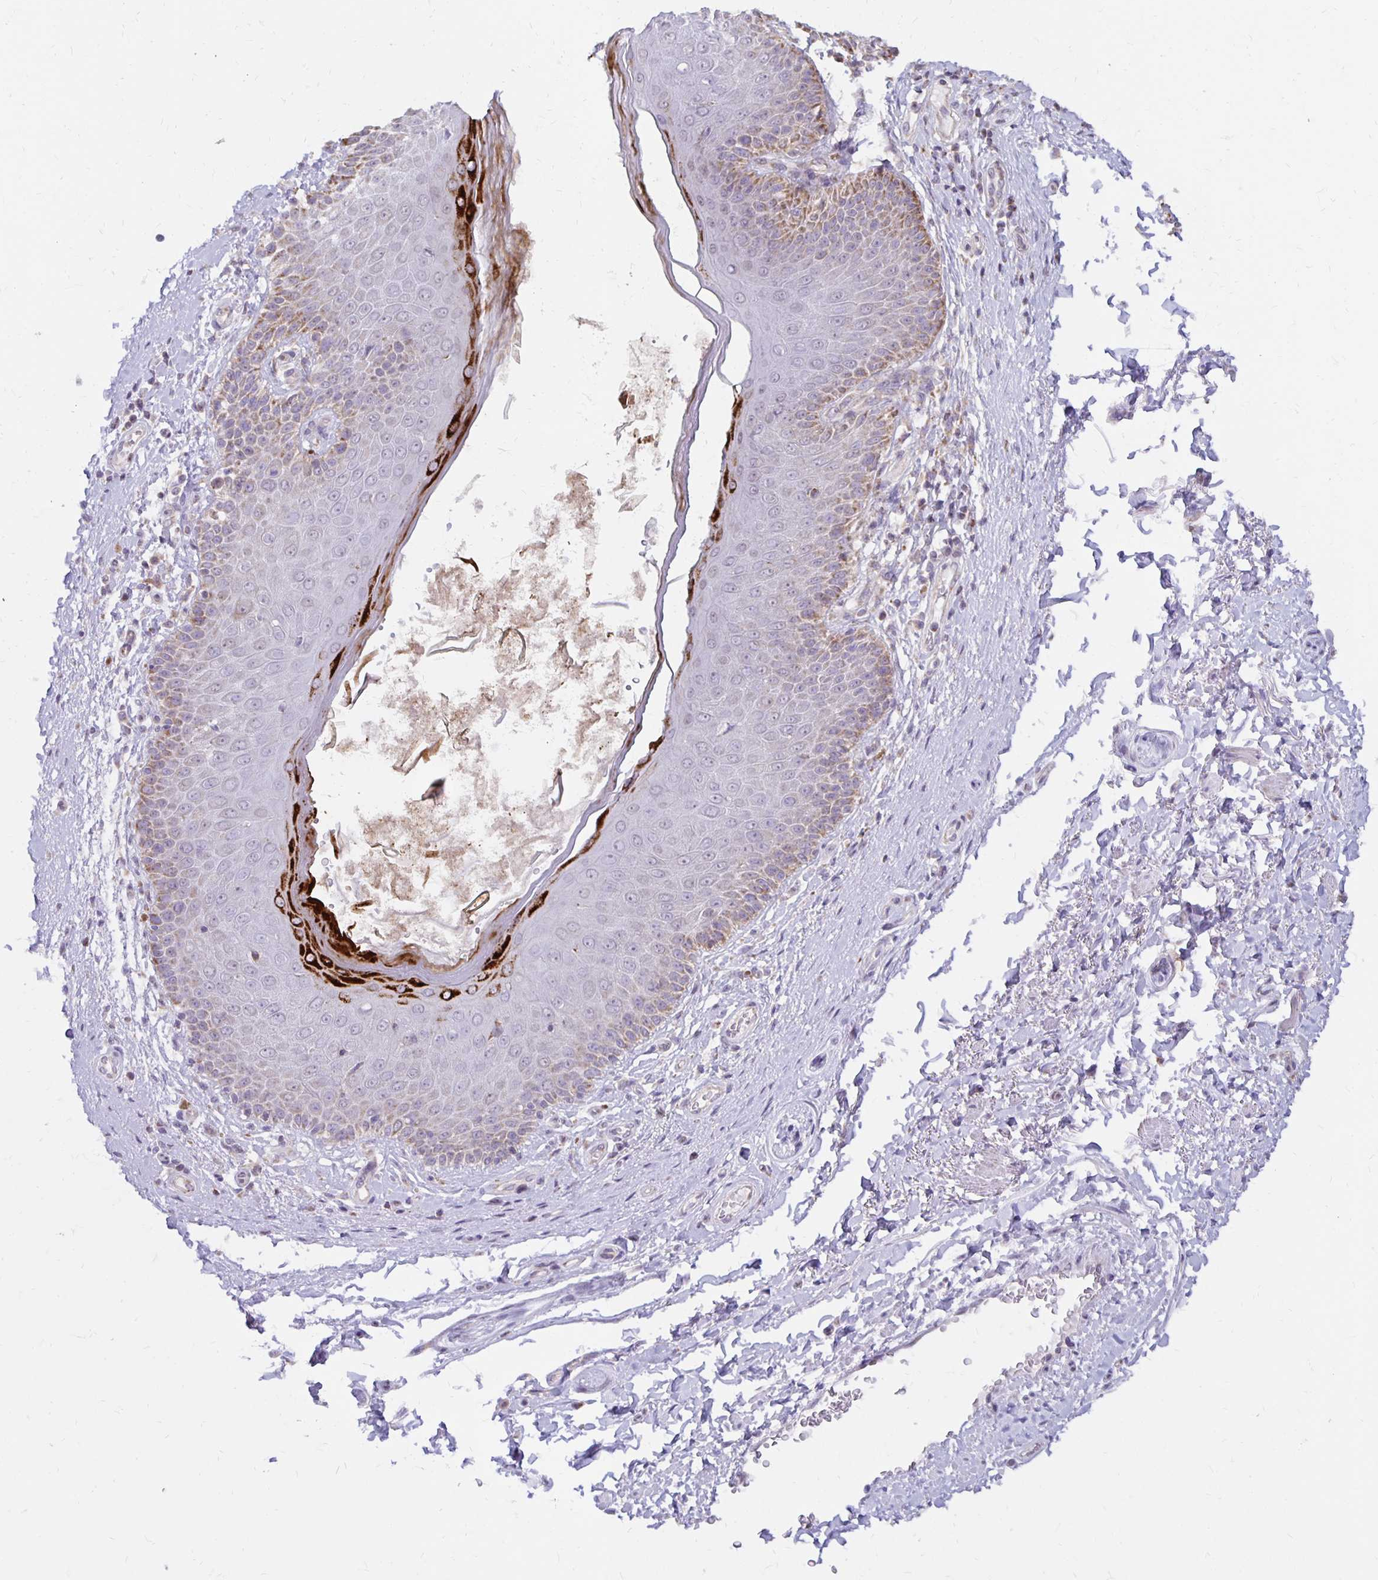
{"staining": {"intensity": "moderate", "quantity": "<25%", "location": "cytoplasmic/membranous"}, "tissue": "adipose tissue", "cell_type": "Adipocytes", "image_type": "normal", "snomed": [{"axis": "morphology", "description": "Normal tissue, NOS"}, {"axis": "topography", "description": "Peripheral nerve tissue"}], "caption": "Immunohistochemical staining of unremarkable adipose tissue displays <25% levels of moderate cytoplasmic/membranous protein expression in about <25% of adipocytes. The staining was performed using DAB (3,3'-diaminobenzidine) to visualize the protein expression in brown, while the nuclei were stained in blue with hematoxylin (Magnification: 20x).", "gene": "IER3", "patient": {"sex": "male", "age": 51}}